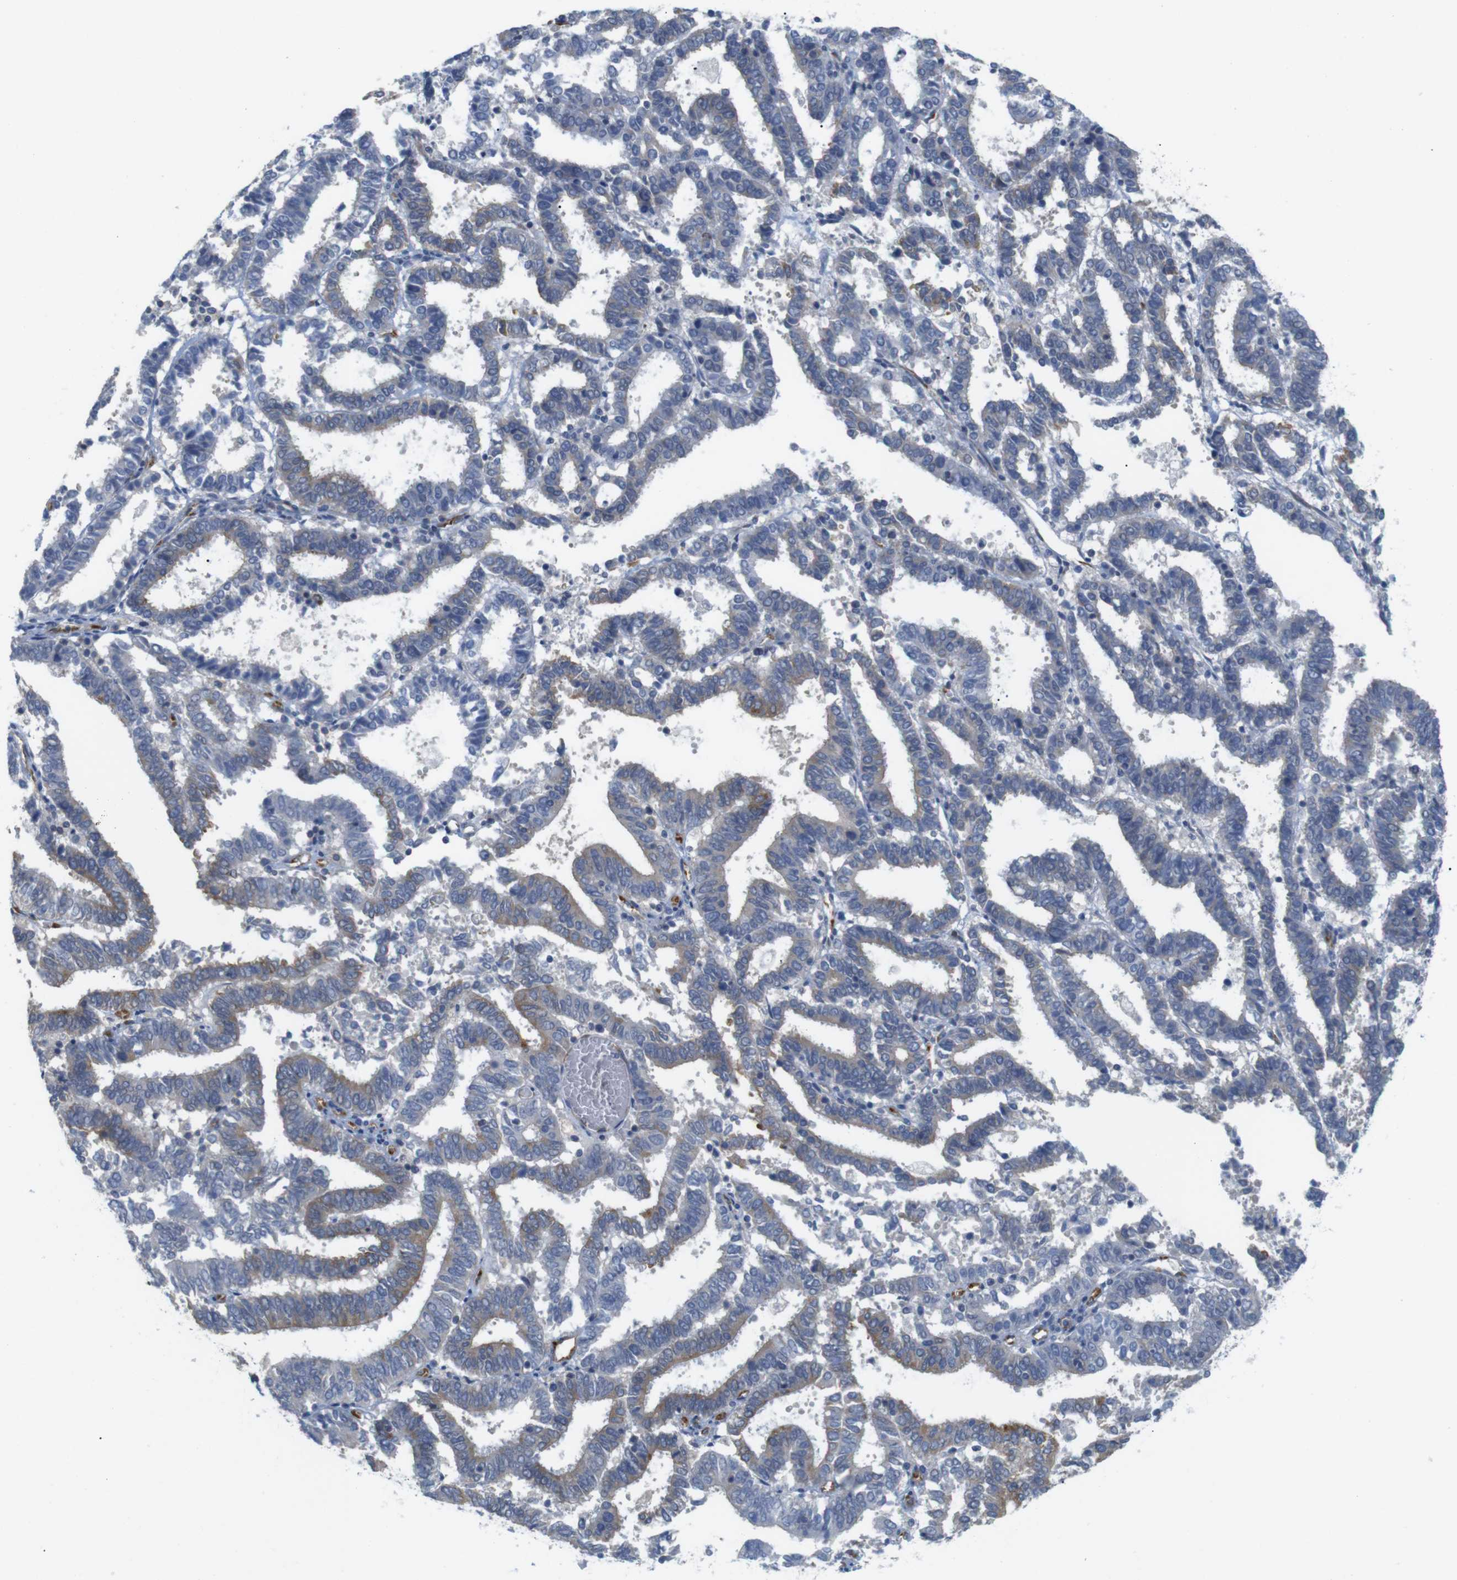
{"staining": {"intensity": "weak", "quantity": "25%-75%", "location": "cytoplasmic/membranous"}, "tissue": "endometrial cancer", "cell_type": "Tumor cells", "image_type": "cancer", "snomed": [{"axis": "morphology", "description": "Adenocarcinoma, NOS"}, {"axis": "topography", "description": "Uterus"}], "caption": "Brown immunohistochemical staining in adenocarcinoma (endometrial) shows weak cytoplasmic/membranous positivity in approximately 25%-75% of tumor cells. Ihc stains the protein in brown and the nuclei are stained blue.", "gene": "PCNX2", "patient": {"sex": "female", "age": 83}}